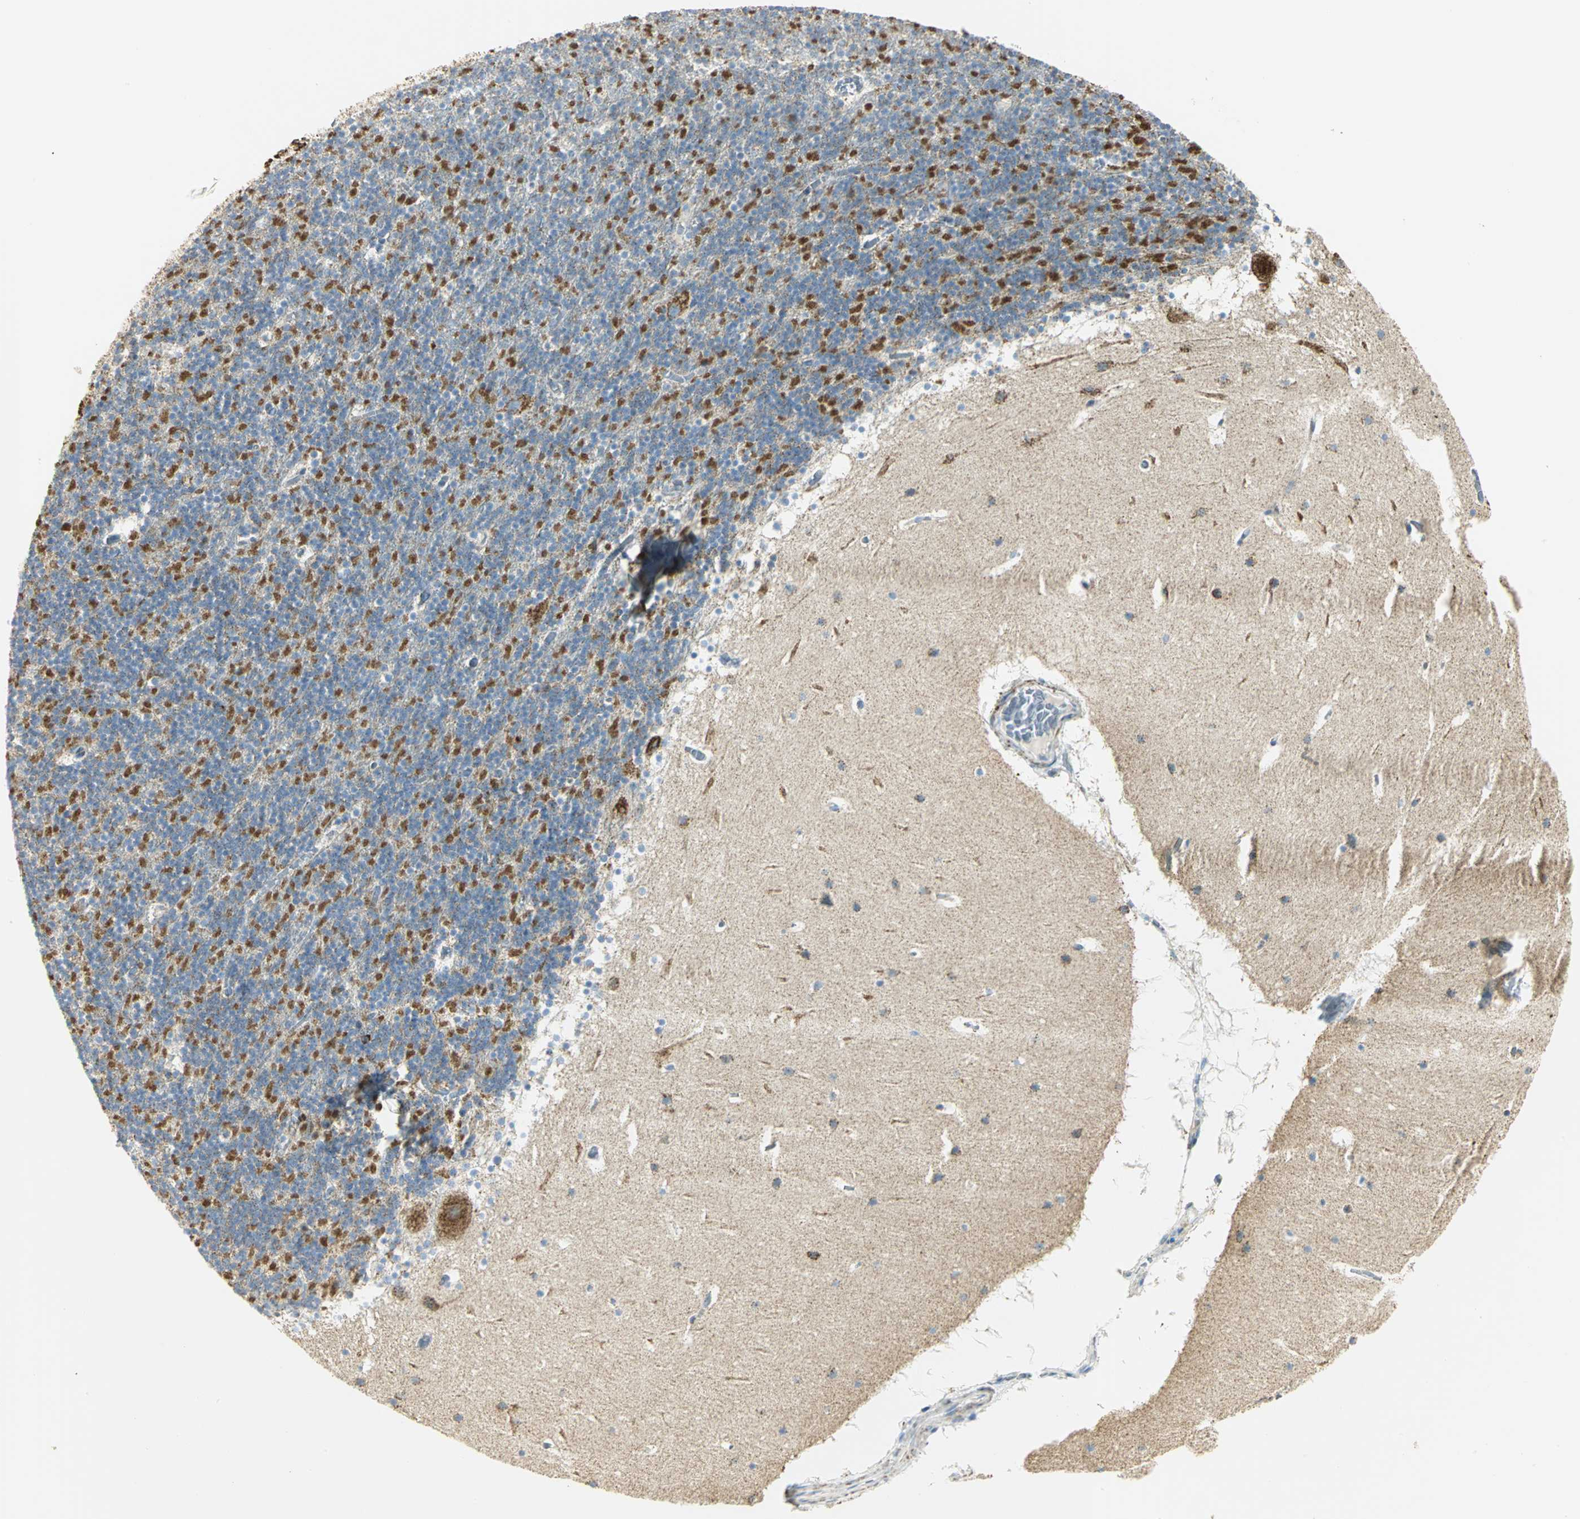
{"staining": {"intensity": "moderate", "quantity": "<25%", "location": "cytoplasmic/membranous"}, "tissue": "cerebellum", "cell_type": "Cells in granular layer", "image_type": "normal", "snomed": [{"axis": "morphology", "description": "Normal tissue, NOS"}, {"axis": "topography", "description": "Cerebellum"}], "caption": "Cerebellum was stained to show a protein in brown. There is low levels of moderate cytoplasmic/membranous staining in about <25% of cells in granular layer. Using DAB (brown) and hematoxylin (blue) stains, captured at high magnification using brightfield microscopy.", "gene": "NTRK1", "patient": {"sex": "male", "age": 45}}